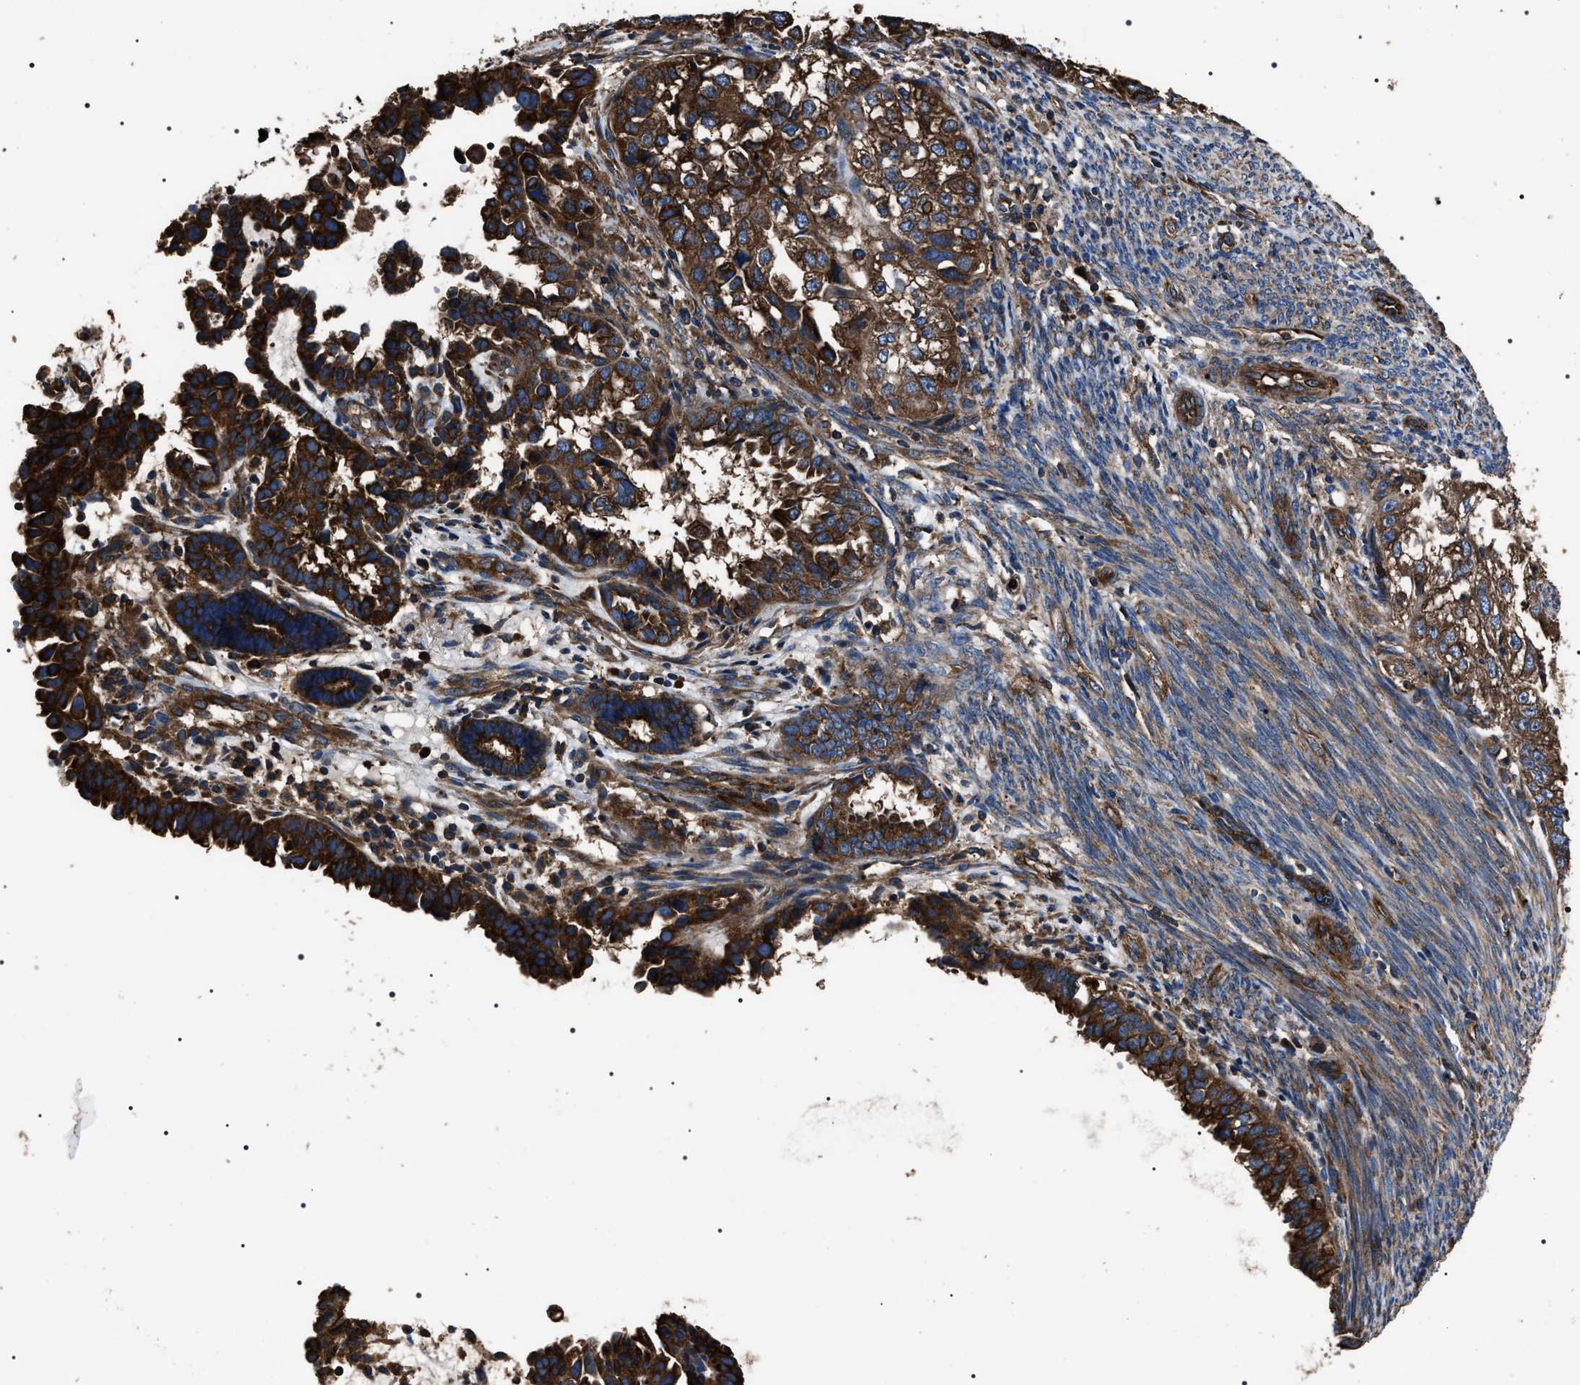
{"staining": {"intensity": "strong", "quantity": ">75%", "location": "cytoplasmic/membranous"}, "tissue": "endometrial cancer", "cell_type": "Tumor cells", "image_type": "cancer", "snomed": [{"axis": "morphology", "description": "Adenocarcinoma, NOS"}, {"axis": "topography", "description": "Endometrium"}], "caption": "Tumor cells demonstrate high levels of strong cytoplasmic/membranous staining in approximately >75% of cells in endometrial cancer (adenocarcinoma).", "gene": "HSCB", "patient": {"sex": "female", "age": 85}}